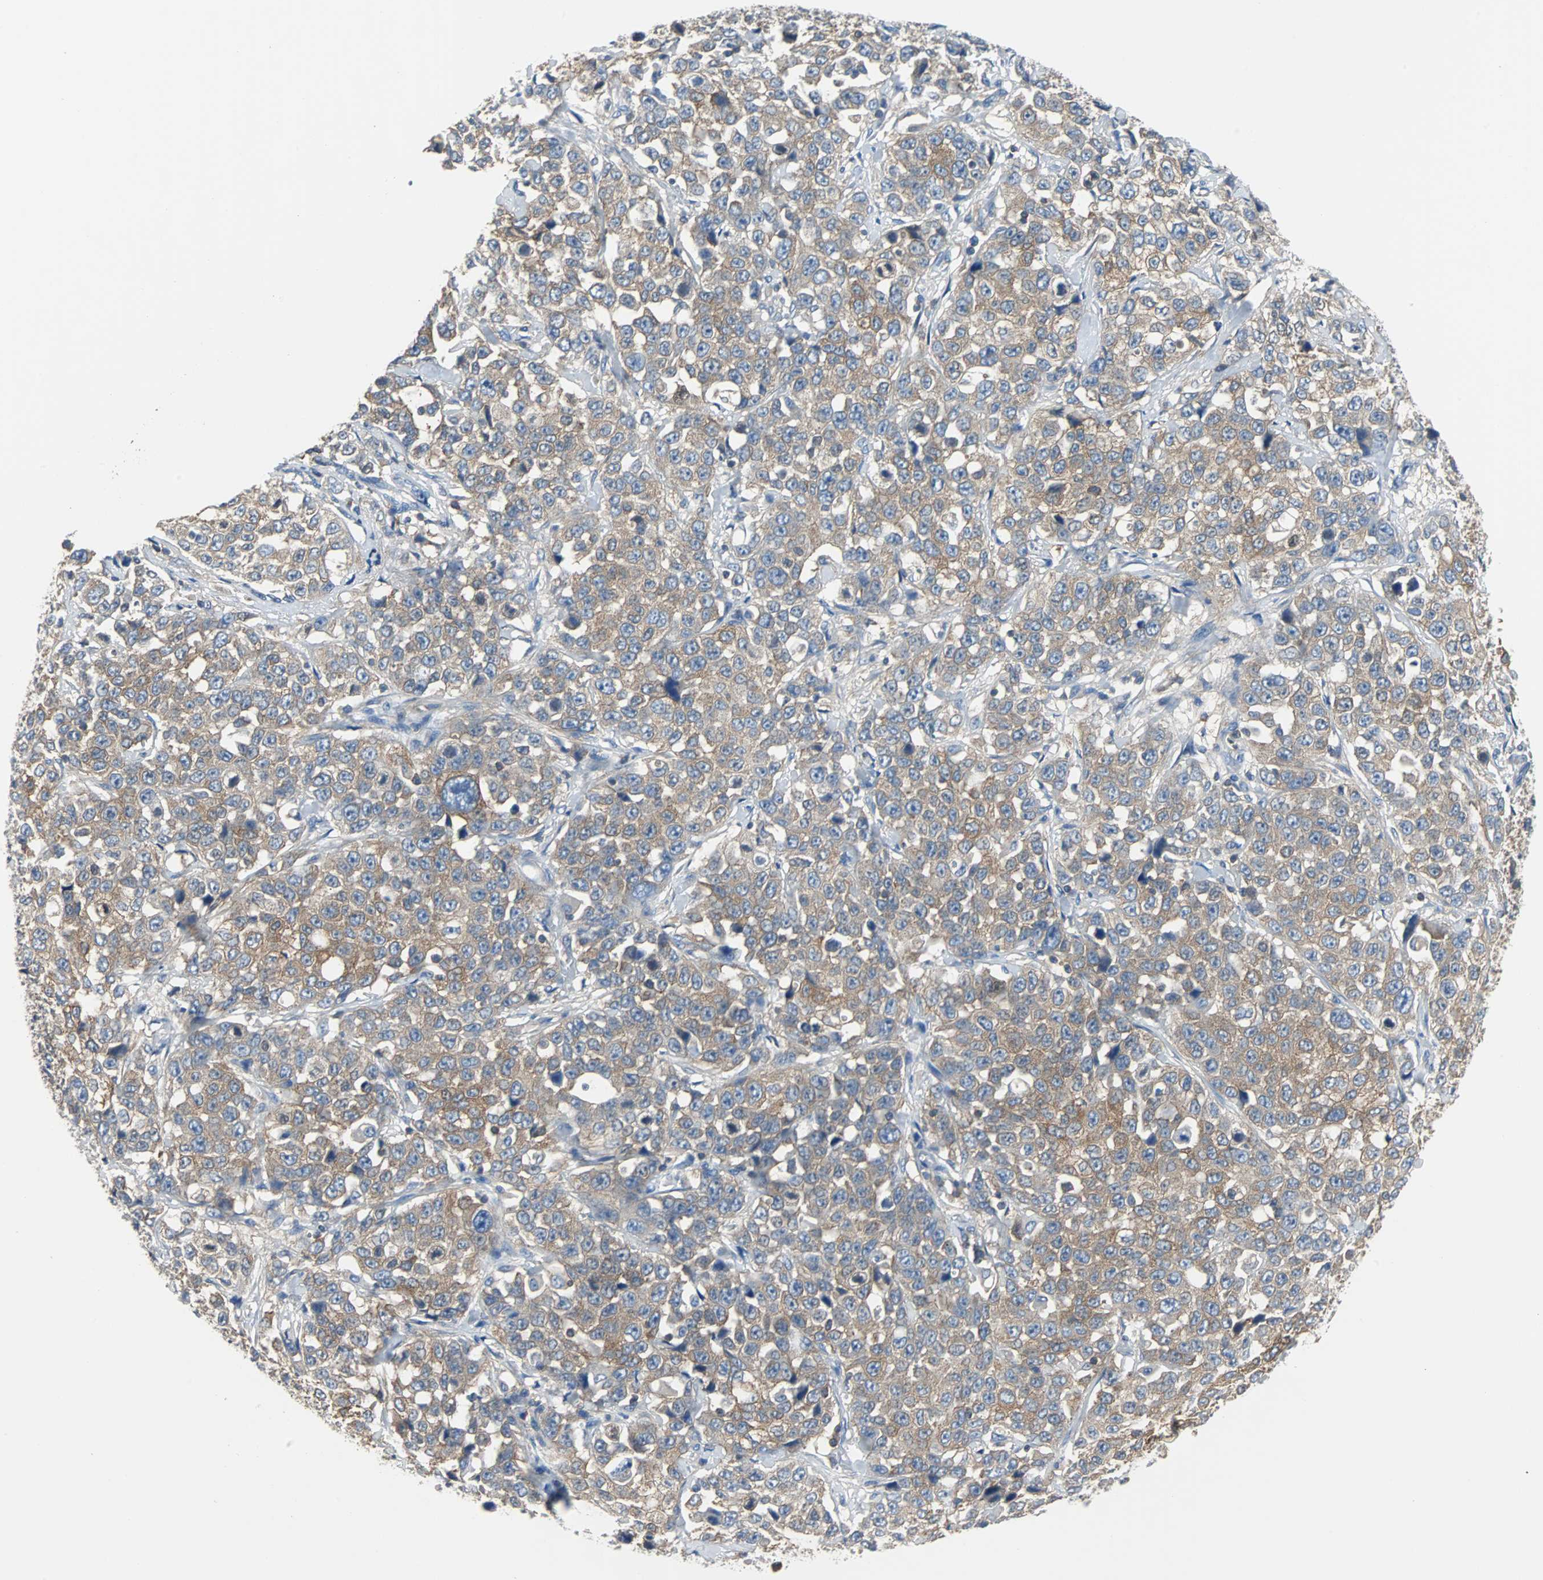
{"staining": {"intensity": "moderate", "quantity": ">75%", "location": "cytoplasmic/membranous"}, "tissue": "stomach cancer", "cell_type": "Tumor cells", "image_type": "cancer", "snomed": [{"axis": "morphology", "description": "Normal tissue, NOS"}, {"axis": "morphology", "description": "Adenocarcinoma, NOS"}, {"axis": "topography", "description": "Stomach"}], "caption": "Tumor cells exhibit medium levels of moderate cytoplasmic/membranous staining in about >75% of cells in stomach cancer (adenocarcinoma).", "gene": "TSC22D4", "patient": {"sex": "male", "age": 48}}